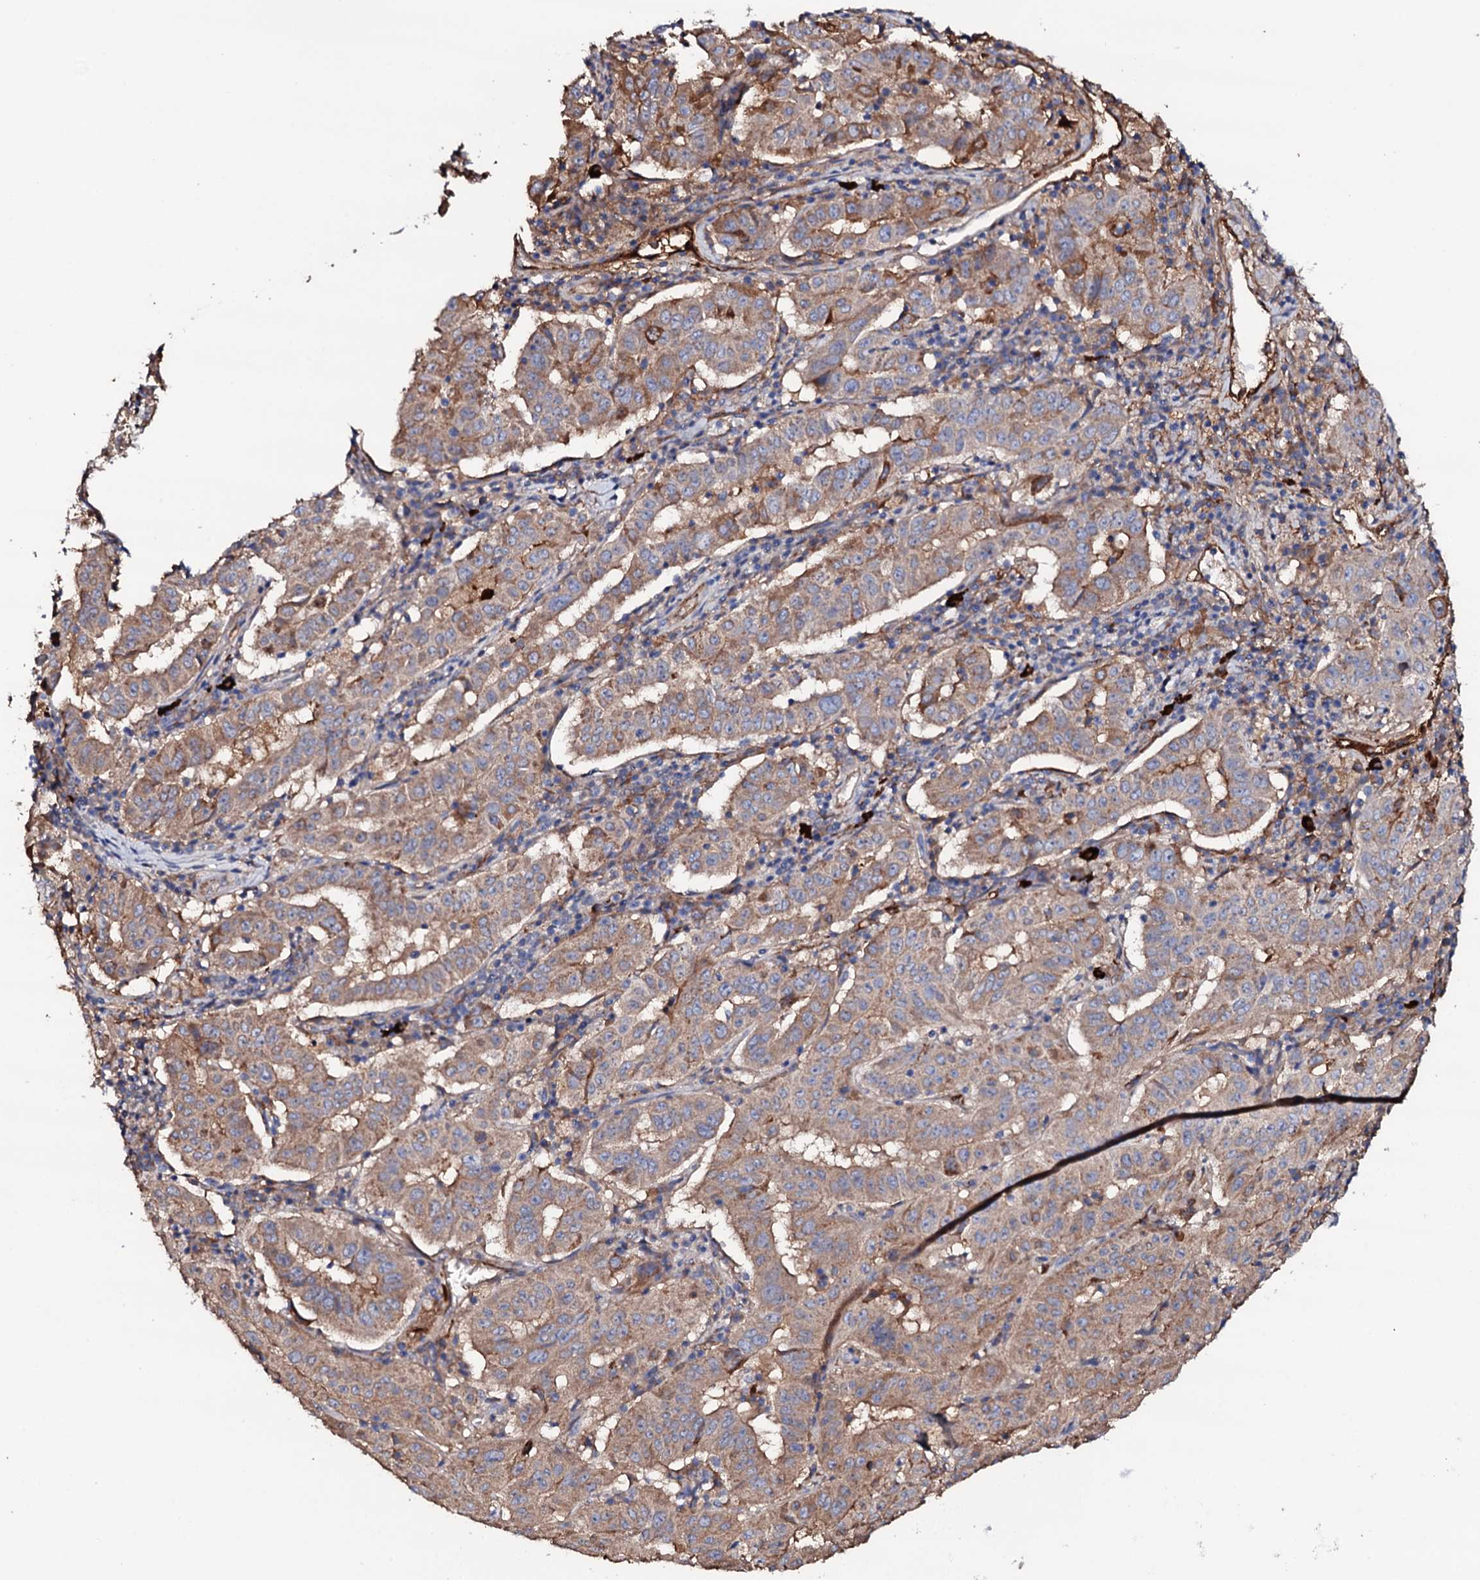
{"staining": {"intensity": "moderate", "quantity": ">75%", "location": "cytoplasmic/membranous"}, "tissue": "pancreatic cancer", "cell_type": "Tumor cells", "image_type": "cancer", "snomed": [{"axis": "morphology", "description": "Adenocarcinoma, NOS"}, {"axis": "topography", "description": "Pancreas"}], "caption": "DAB immunohistochemical staining of human pancreatic adenocarcinoma demonstrates moderate cytoplasmic/membranous protein expression in approximately >75% of tumor cells.", "gene": "TCAF2", "patient": {"sex": "male", "age": 63}}